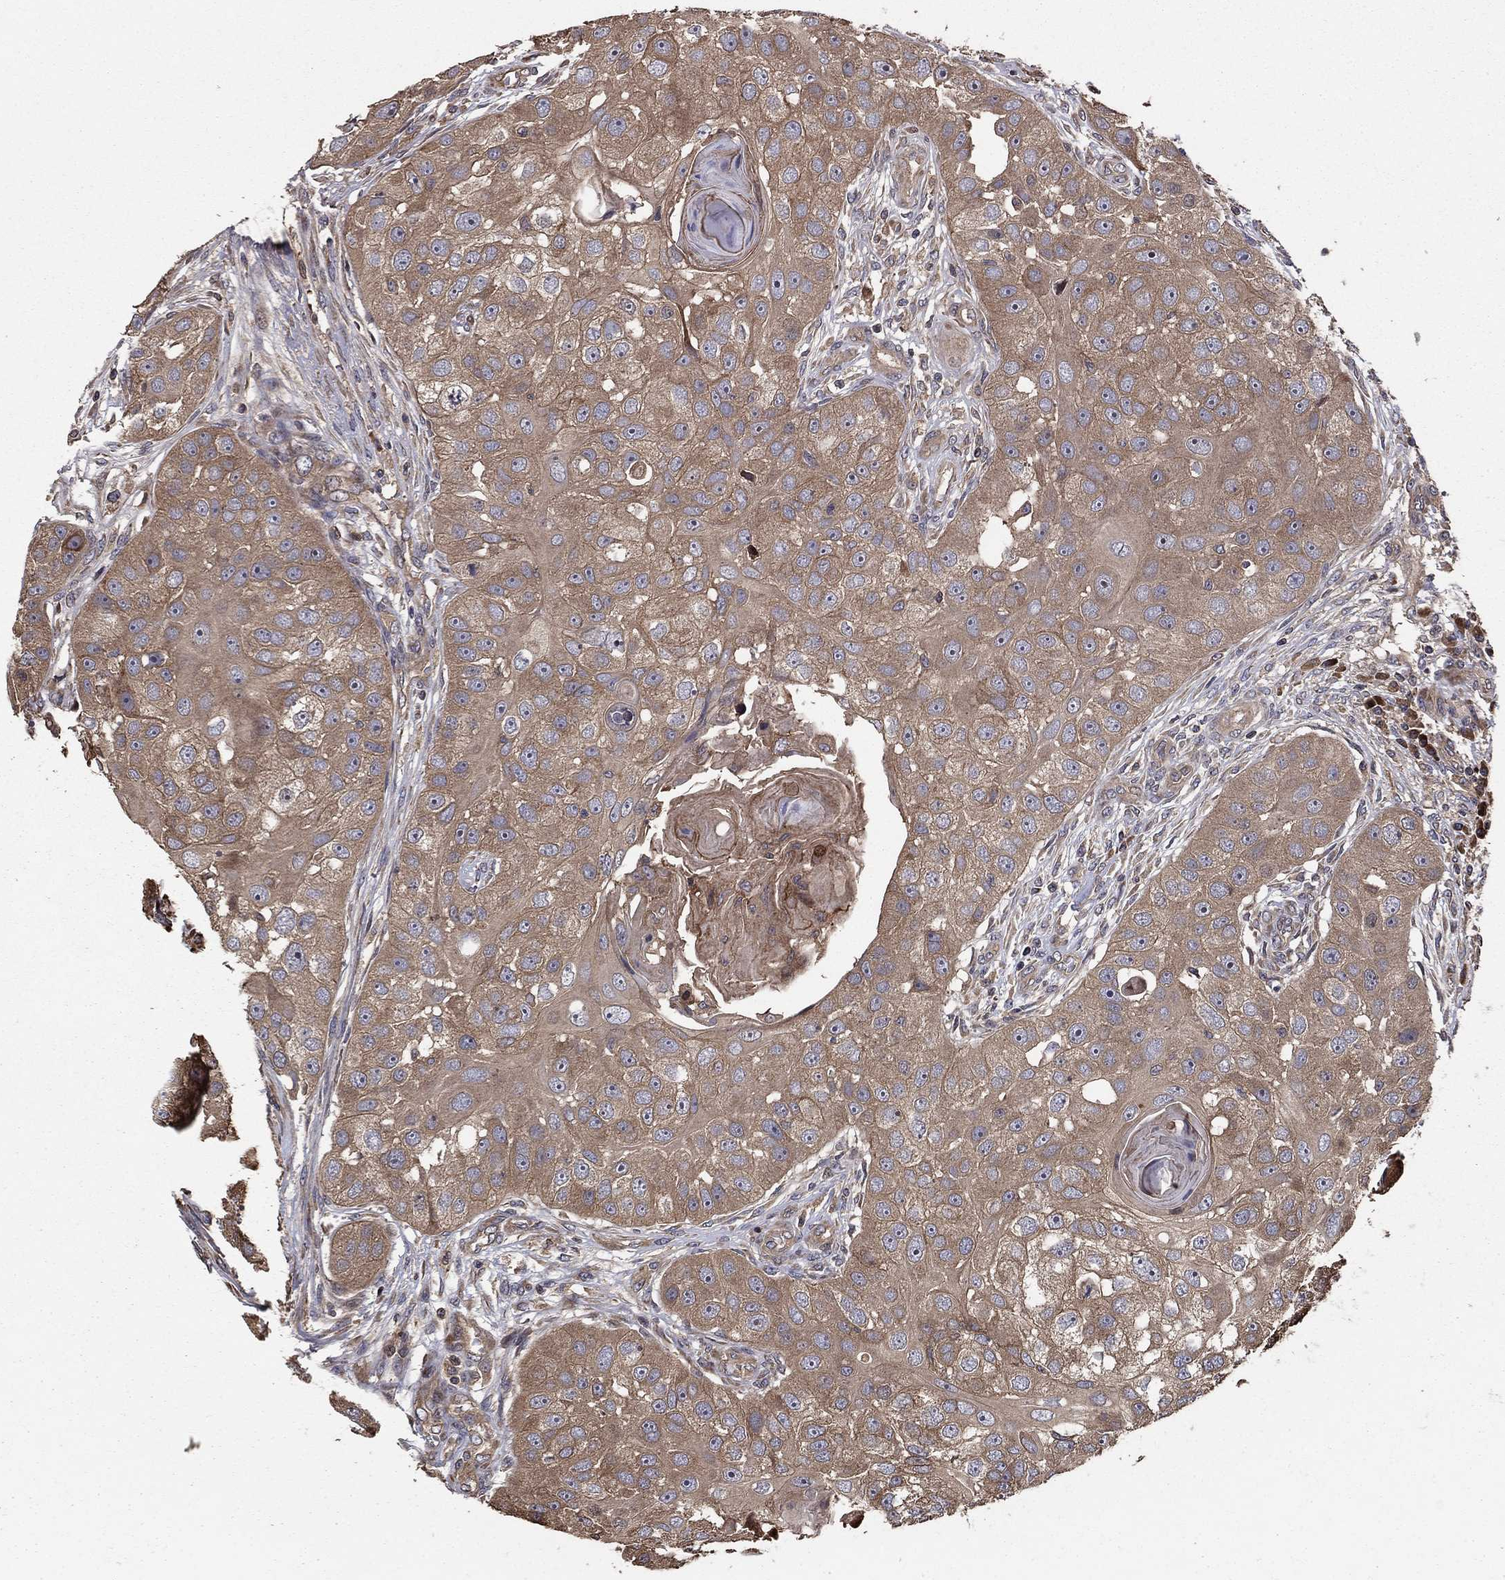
{"staining": {"intensity": "weak", "quantity": ">75%", "location": "cytoplasmic/membranous"}, "tissue": "head and neck cancer", "cell_type": "Tumor cells", "image_type": "cancer", "snomed": [{"axis": "morphology", "description": "Normal tissue, NOS"}, {"axis": "morphology", "description": "Squamous cell carcinoma, NOS"}, {"axis": "topography", "description": "Skeletal muscle"}, {"axis": "topography", "description": "Head-Neck"}], "caption": "Head and neck cancer (squamous cell carcinoma) was stained to show a protein in brown. There is low levels of weak cytoplasmic/membranous expression in approximately >75% of tumor cells. Nuclei are stained in blue.", "gene": "BABAM2", "patient": {"sex": "male", "age": 51}}